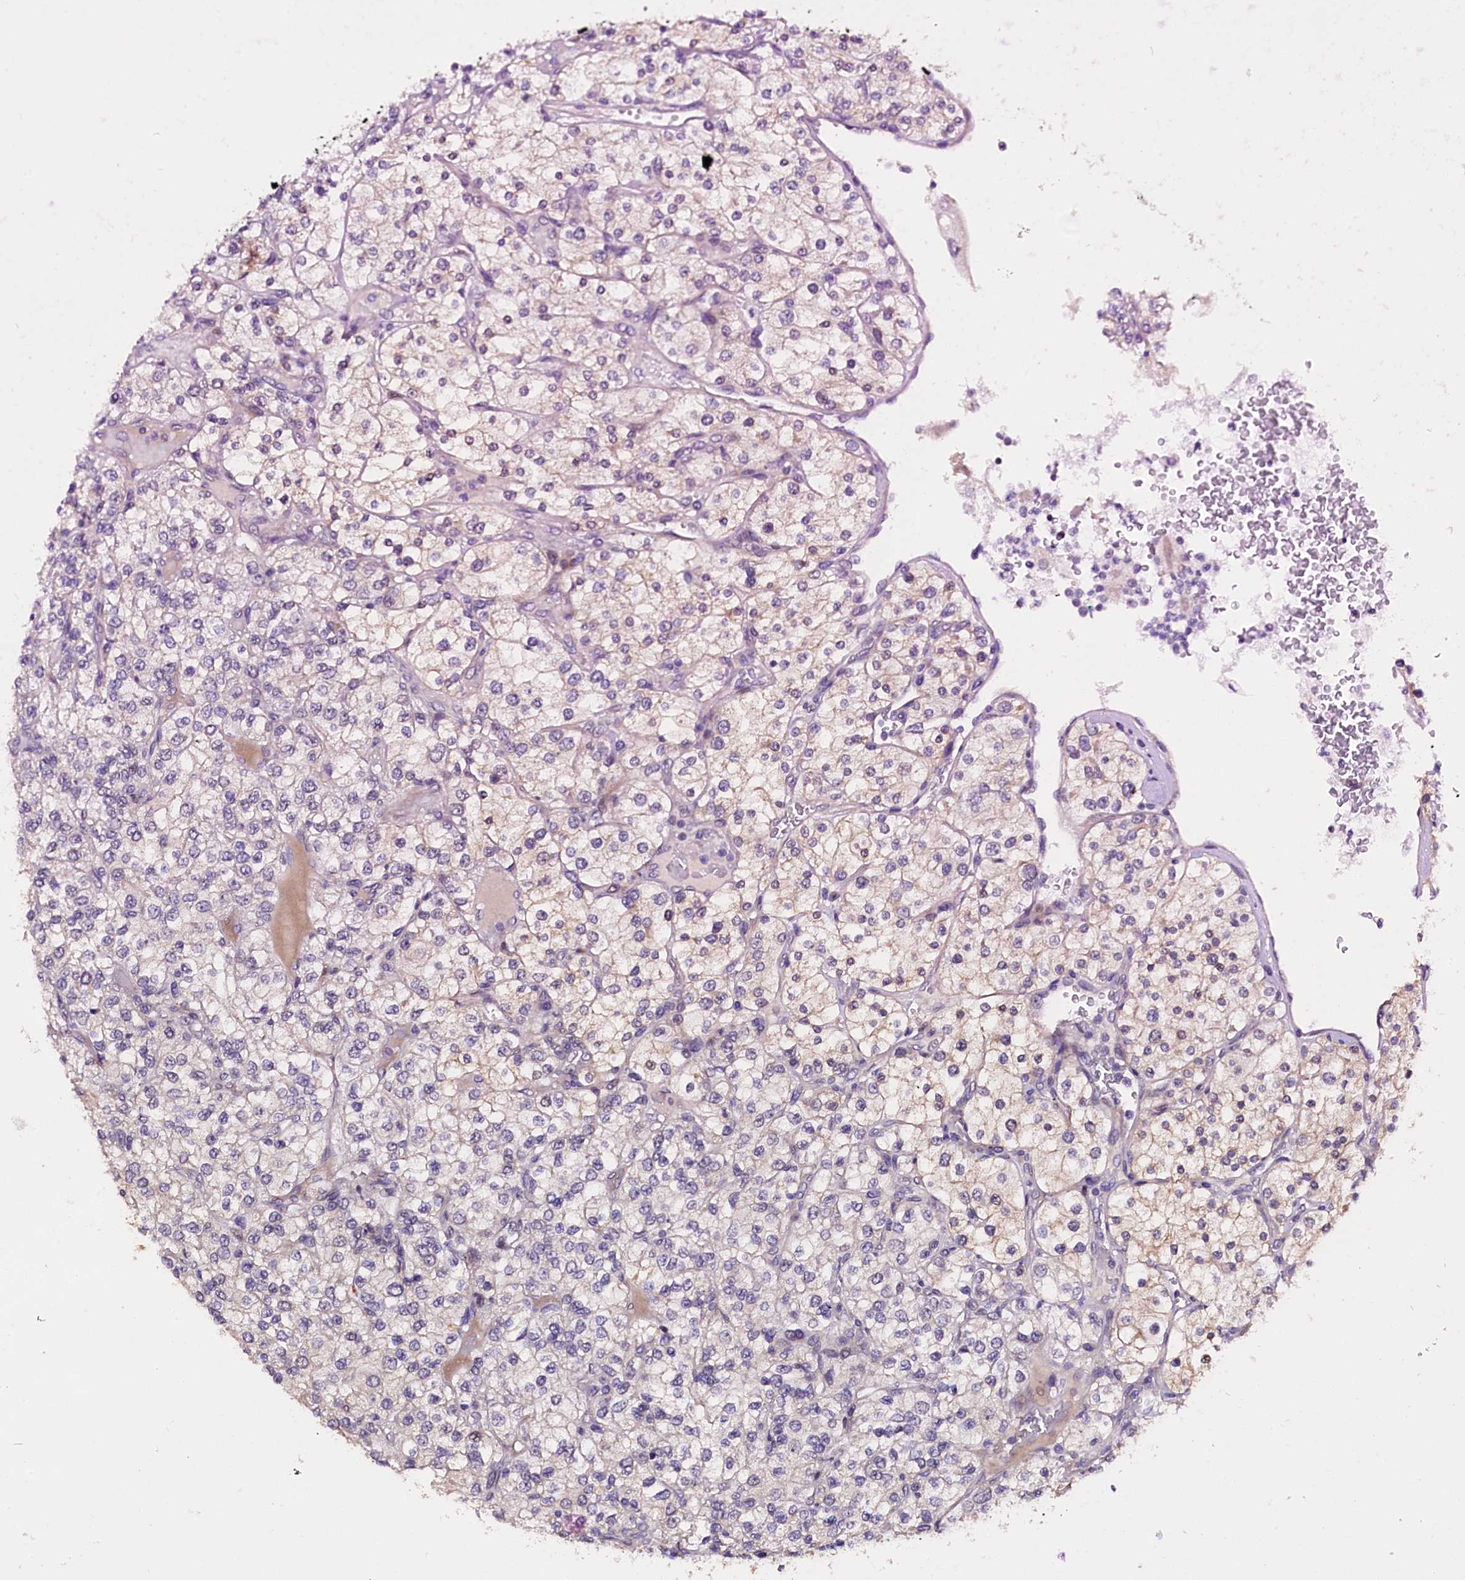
{"staining": {"intensity": "weak", "quantity": "<25%", "location": "nuclear"}, "tissue": "renal cancer", "cell_type": "Tumor cells", "image_type": "cancer", "snomed": [{"axis": "morphology", "description": "Adenocarcinoma, NOS"}, {"axis": "topography", "description": "Kidney"}], "caption": "Immunohistochemistry photomicrograph of neoplastic tissue: human renal cancer (adenocarcinoma) stained with DAB displays no significant protein positivity in tumor cells.", "gene": "RPUSD2", "patient": {"sex": "male", "age": 80}}